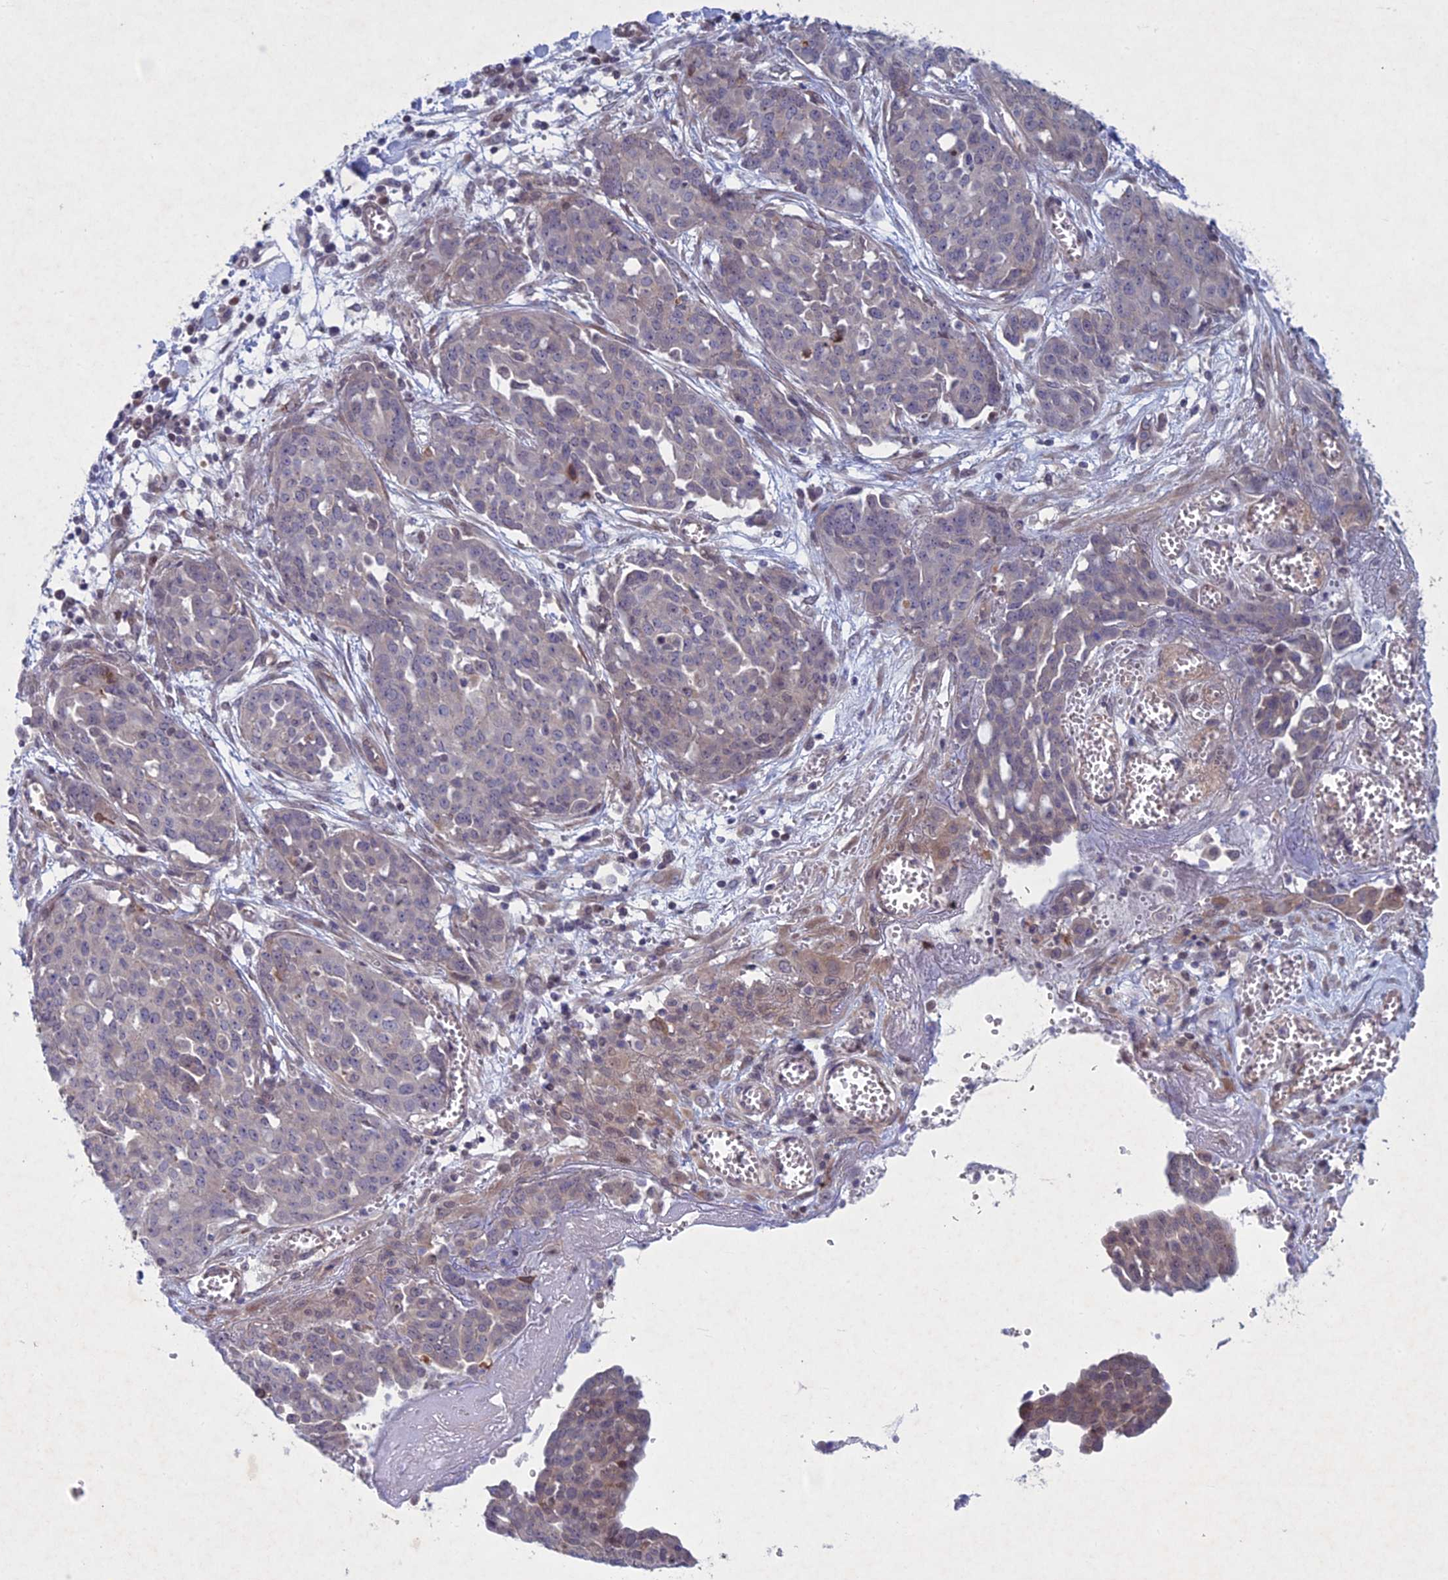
{"staining": {"intensity": "weak", "quantity": "<25%", "location": "cytoplasmic/membranous"}, "tissue": "ovarian cancer", "cell_type": "Tumor cells", "image_type": "cancer", "snomed": [{"axis": "morphology", "description": "Cystadenocarcinoma, serous, NOS"}, {"axis": "topography", "description": "Soft tissue"}, {"axis": "topography", "description": "Ovary"}], "caption": "IHC histopathology image of human ovarian cancer (serous cystadenocarcinoma) stained for a protein (brown), which exhibits no positivity in tumor cells.", "gene": "PTHLH", "patient": {"sex": "female", "age": 57}}